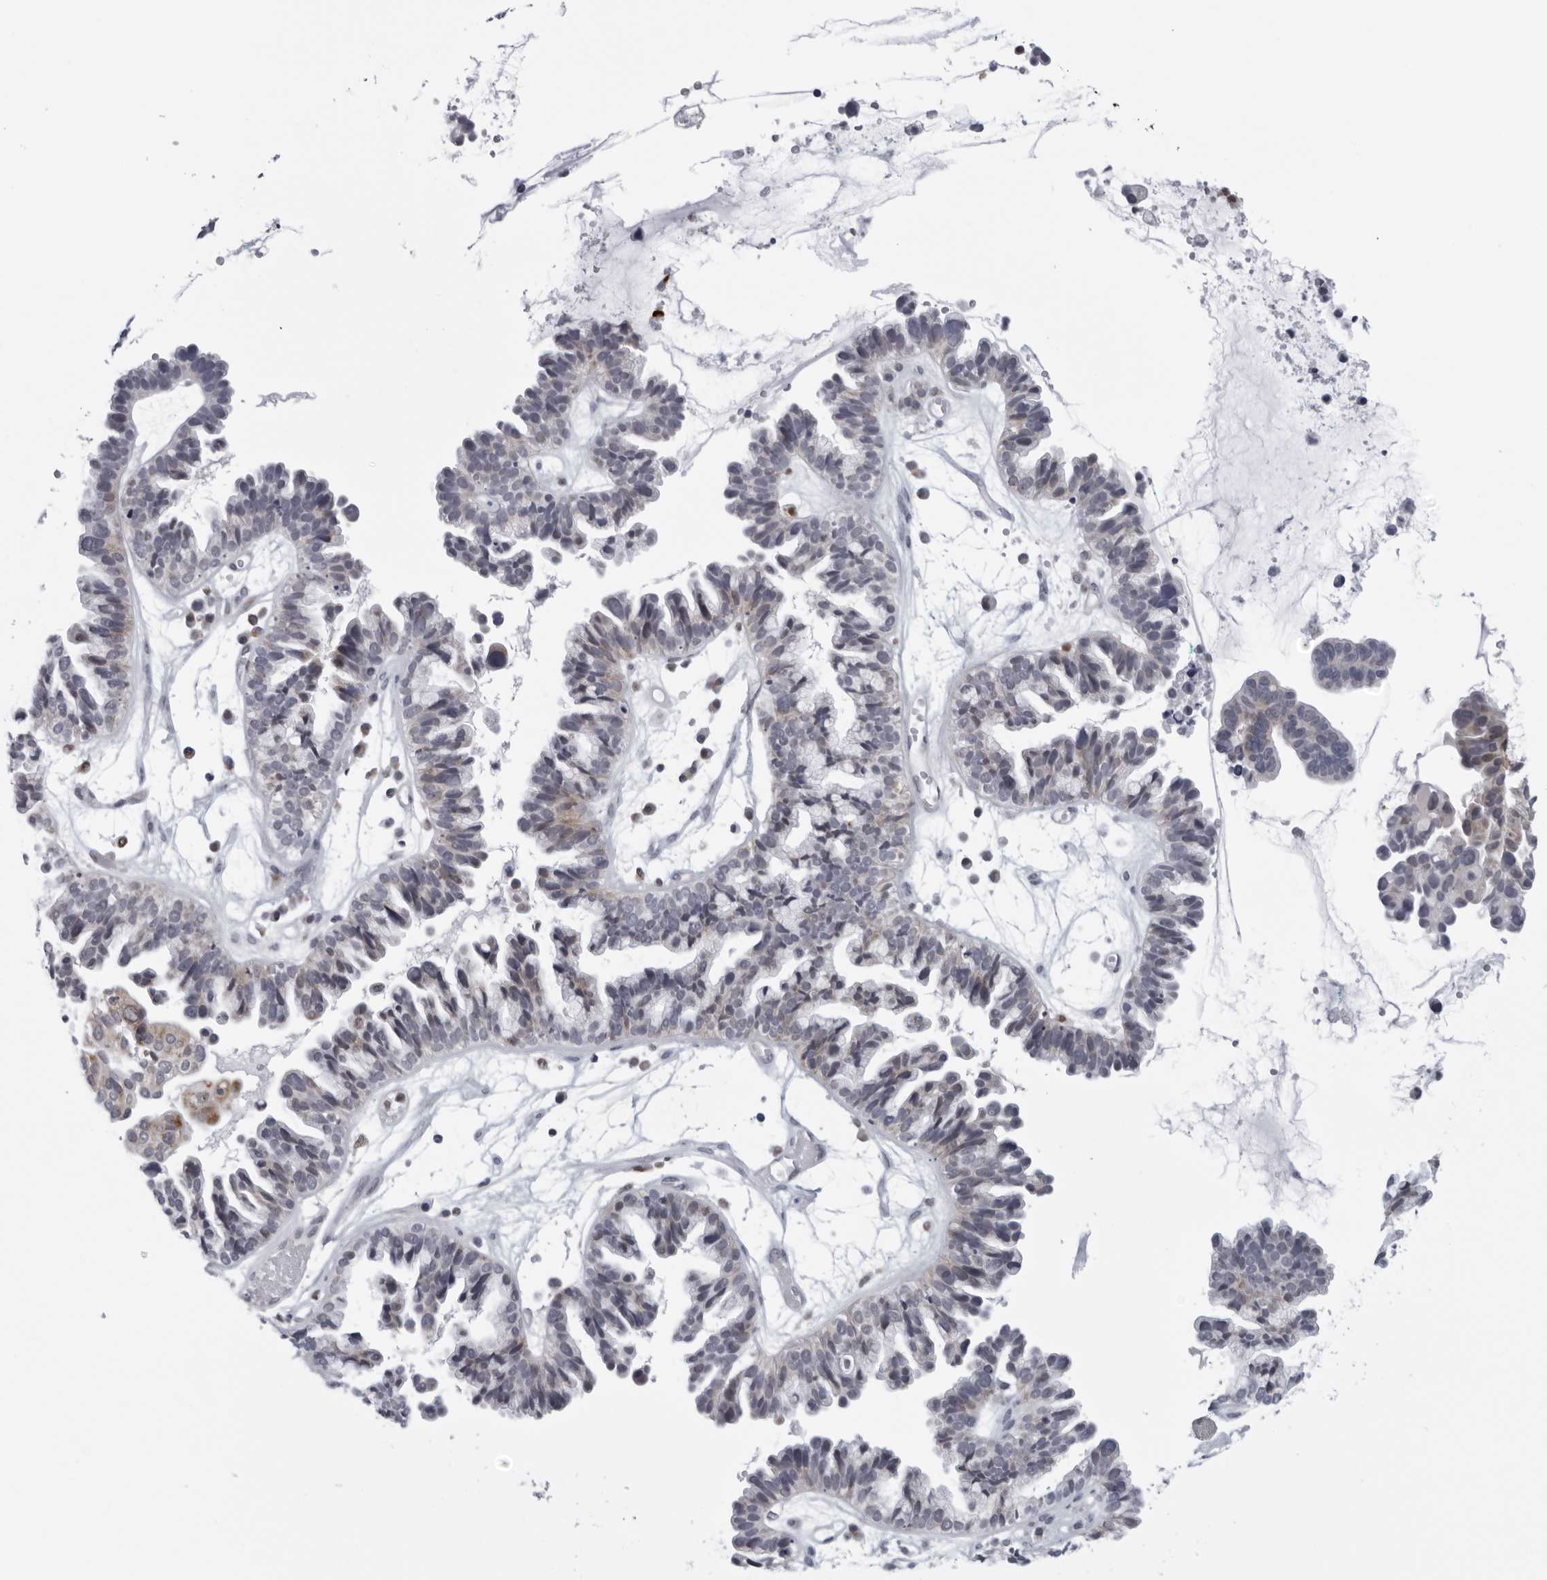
{"staining": {"intensity": "negative", "quantity": "none", "location": "none"}, "tissue": "ovarian cancer", "cell_type": "Tumor cells", "image_type": "cancer", "snomed": [{"axis": "morphology", "description": "Cystadenocarcinoma, serous, NOS"}, {"axis": "topography", "description": "Ovary"}], "caption": "Tumor cells are negative for brown protein staining in ovarian cancer.", "gene": "CPT2", "patient": {"sex": "female", "age": 56}}